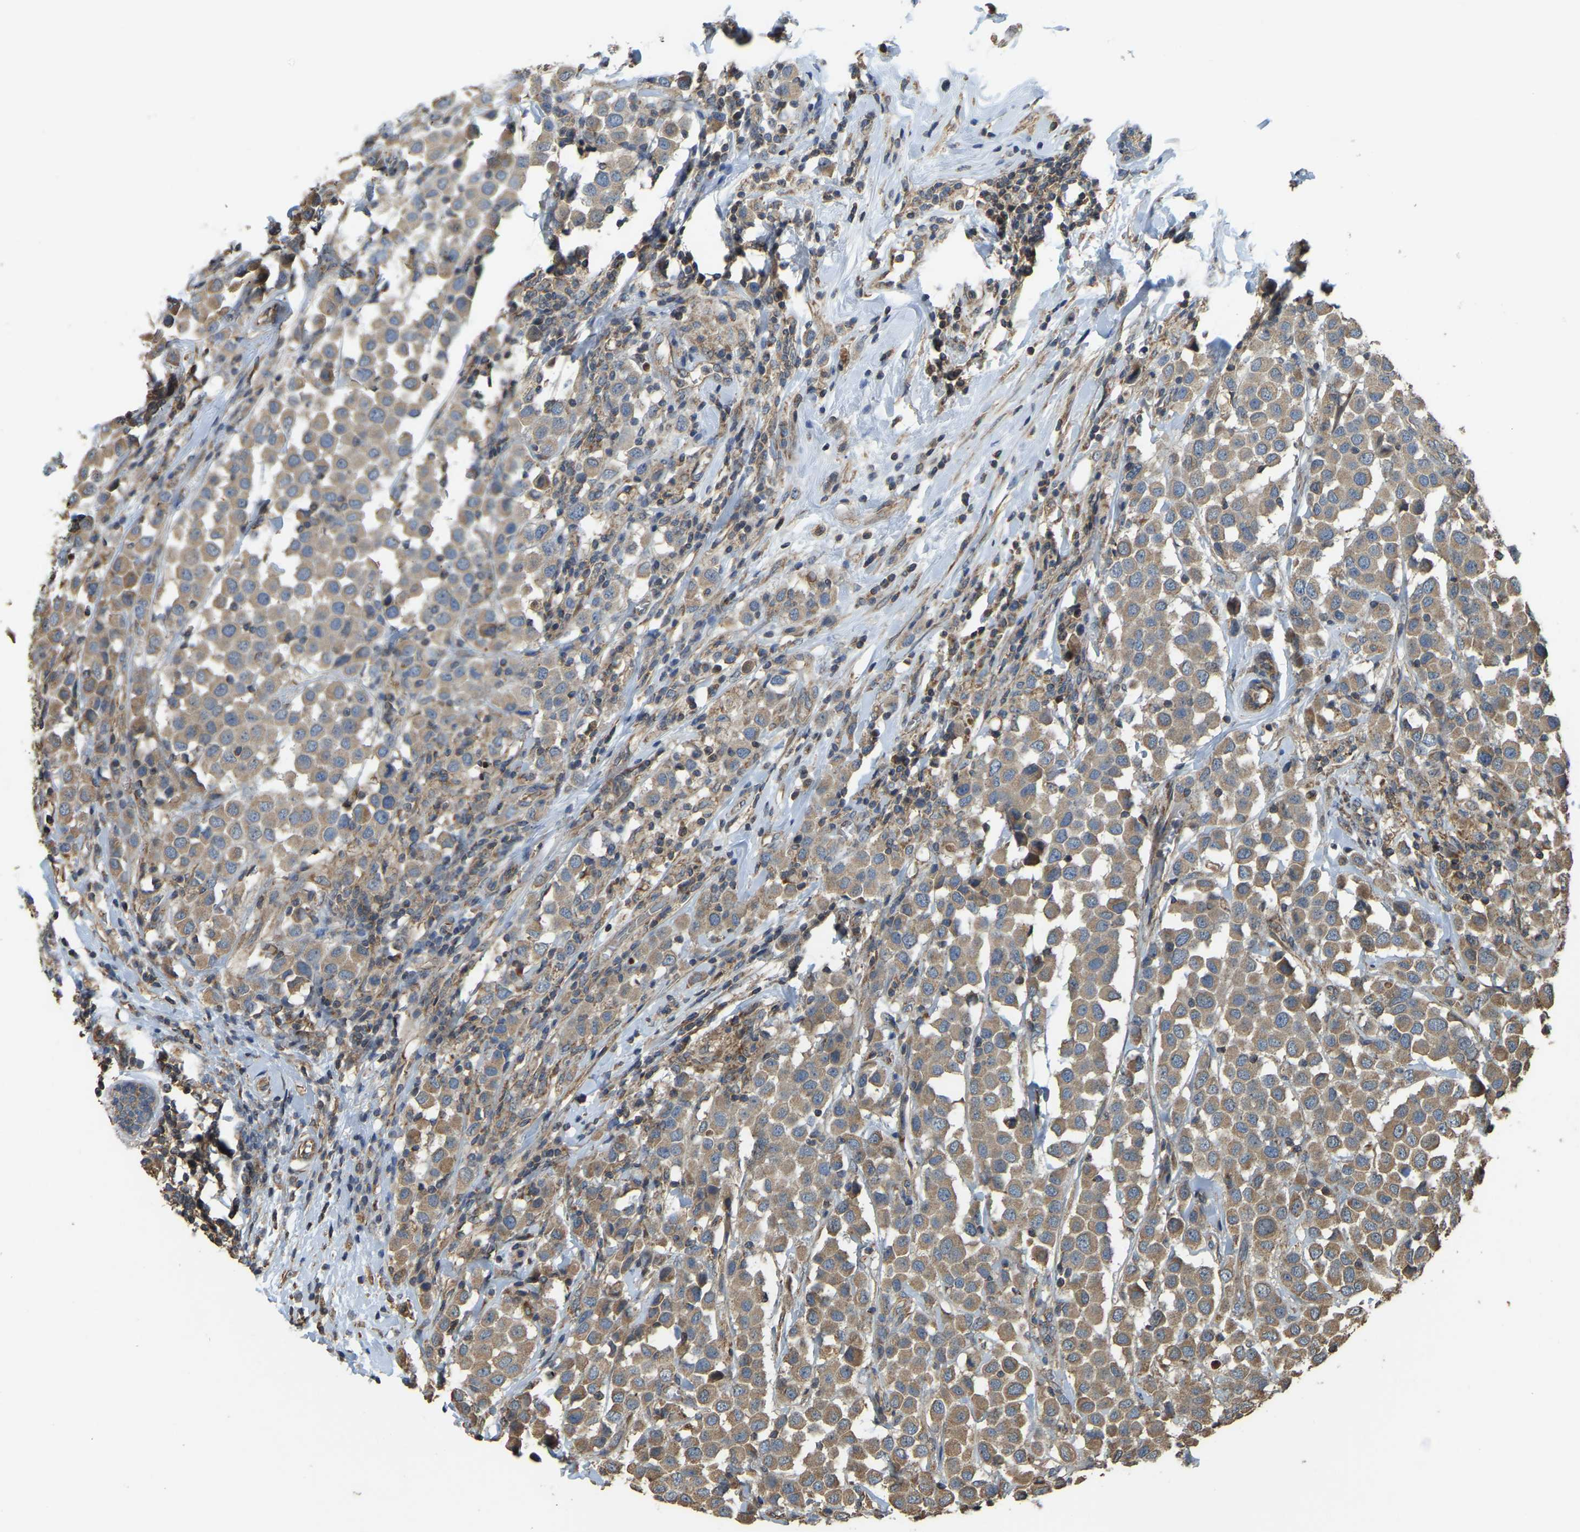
{"staining": {"intensity": "moderate", "quantity": ">75%", "location": "cytoplasmic/membranous"}, "tissue": "breast cancer", "cell_type": "Tumor cells", "image_type": "cancer", "snomed": [{"axis": "morphology", "description": "Duct carcinoma"}, {"axis": "topography", "description": "Breast"}], "caption": "Moderate cytoplasmic/membranous expression for a protein is seen in approximately >75% of tumor cells of infiltrating ductal carcinoma (breast) using immunohistochemistry.", "gene": "GNG2", "patient": {"sex": "female", "age": 61}}